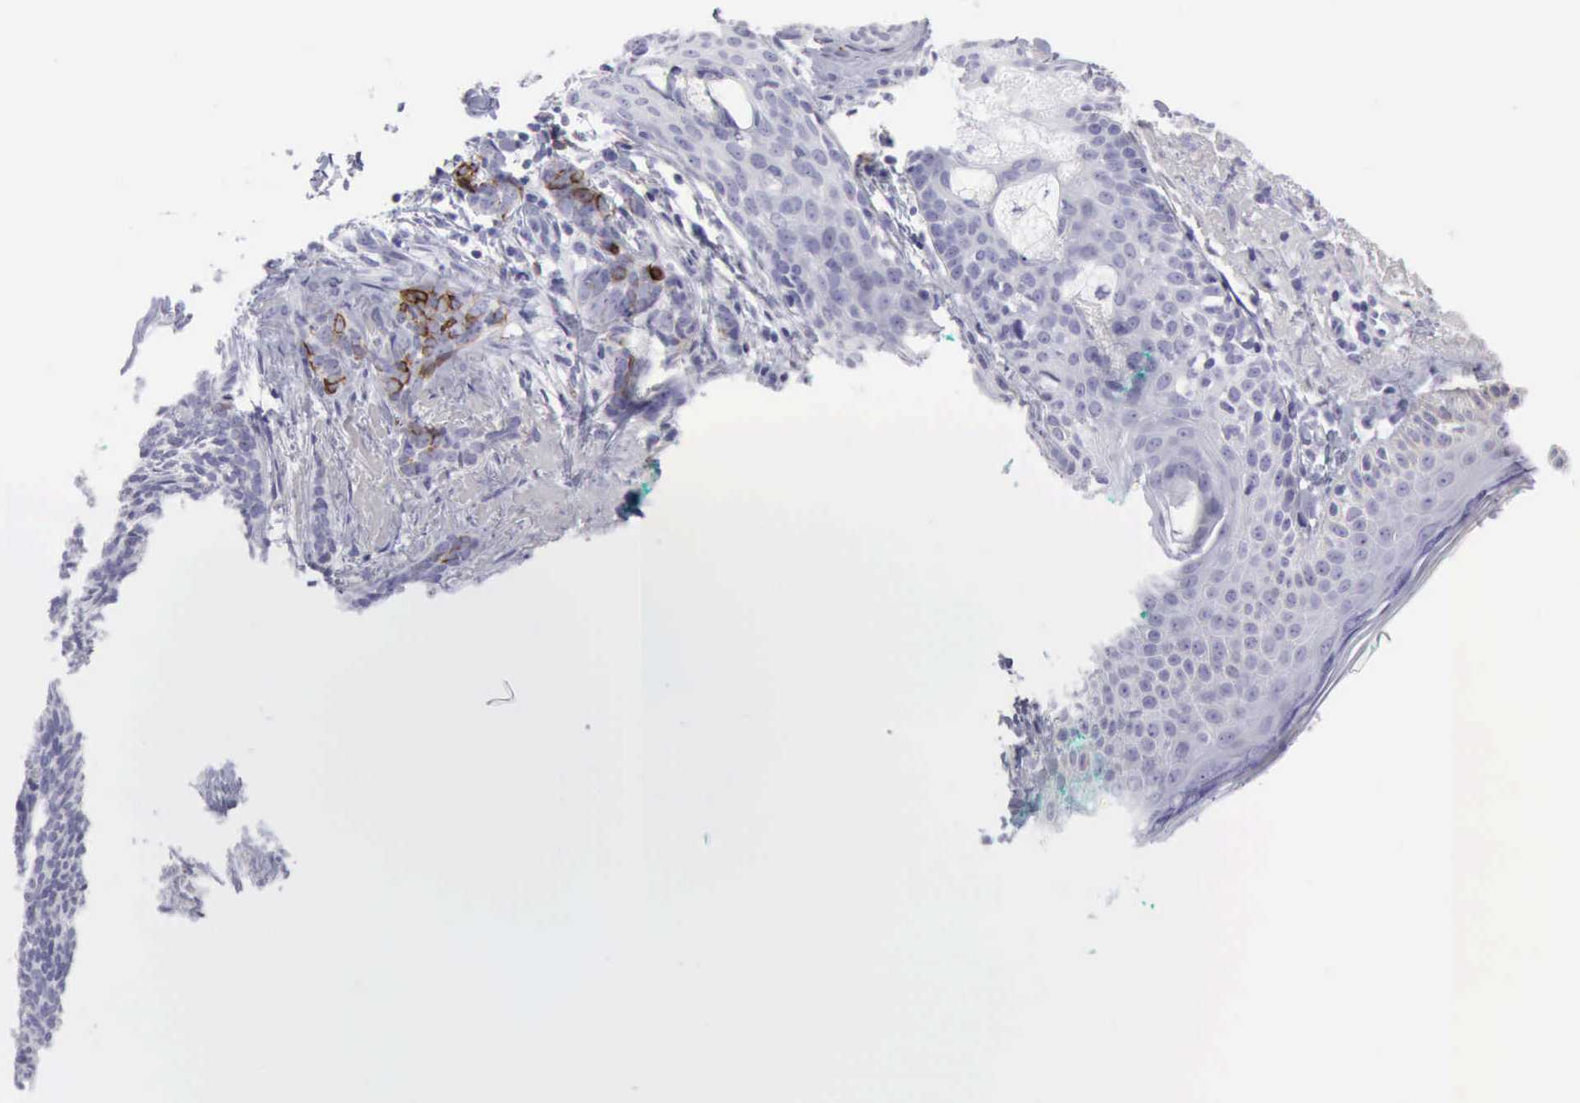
{"staining": {"intensity": "negative", "quantity": "none", "location": "none"}, "tissue": "skin cancer", "cell_type": "Tumor cells", "image_type": "cancer", "snomed": [{"axis": "morphology", "description": "Basal cell carcinoma"}, {"axis": "topography", "description": "Skin"}], "caption": "Tumor cells are negative for protein expression in human basal cell carcinoma (skin).", "gene": "NCAM1", "patient": {"sex": "female", "age": 81}}